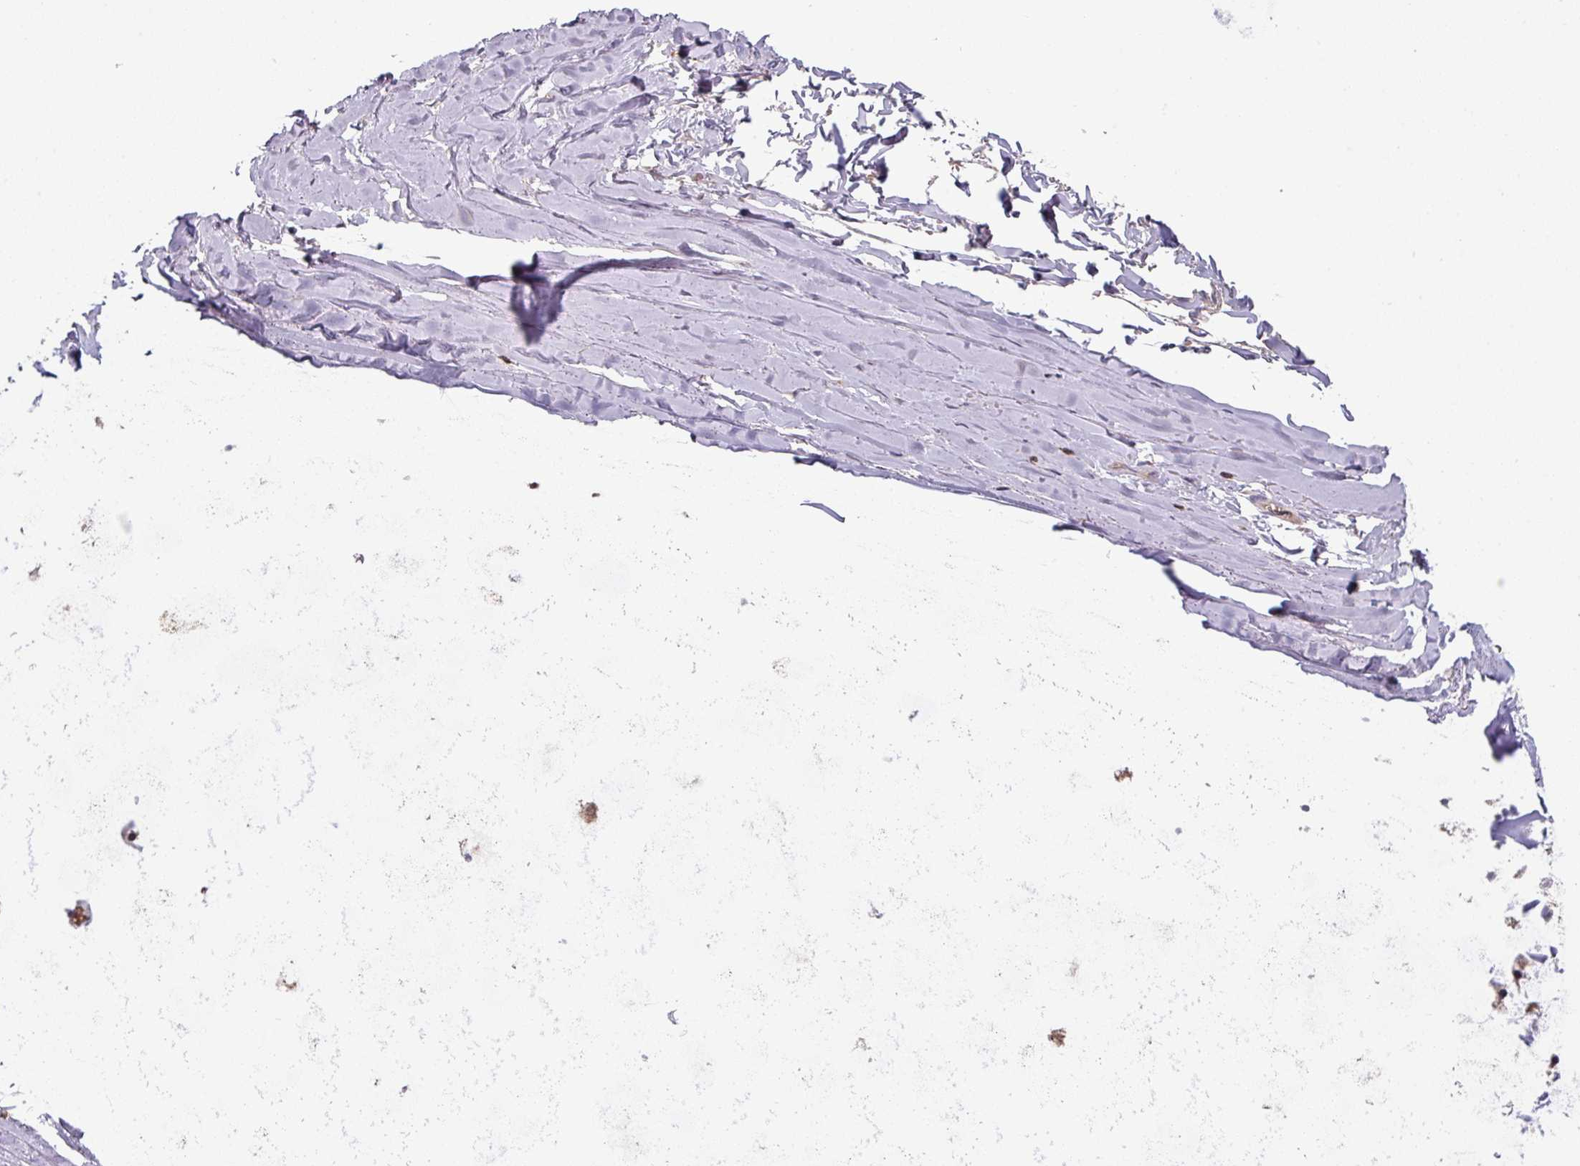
{"staining": {"intensity": "negative", "quantity": "none", "location": "none"}, "tissue": "soft tissue", "cell_type": "Fibroblasts", "image_type": "normal", "snomed": [{"axis": "morphology", "description": "Normal tissue, NOS"}, {"axis": "topography", "description": "Cartilage tissue"}, {"axis": "topography", "description": "Nasopharynx"}, {"axis": "topography", "description": "Thyroid gland"}], "caption": "Fibroblasts are negative for protein expression in unremarkable human soft tissue. (Brightfield microscopy of DAB IHC at high magnification).", "gene": "CD3G", "patient": {"sex": "male", "age": 63}}